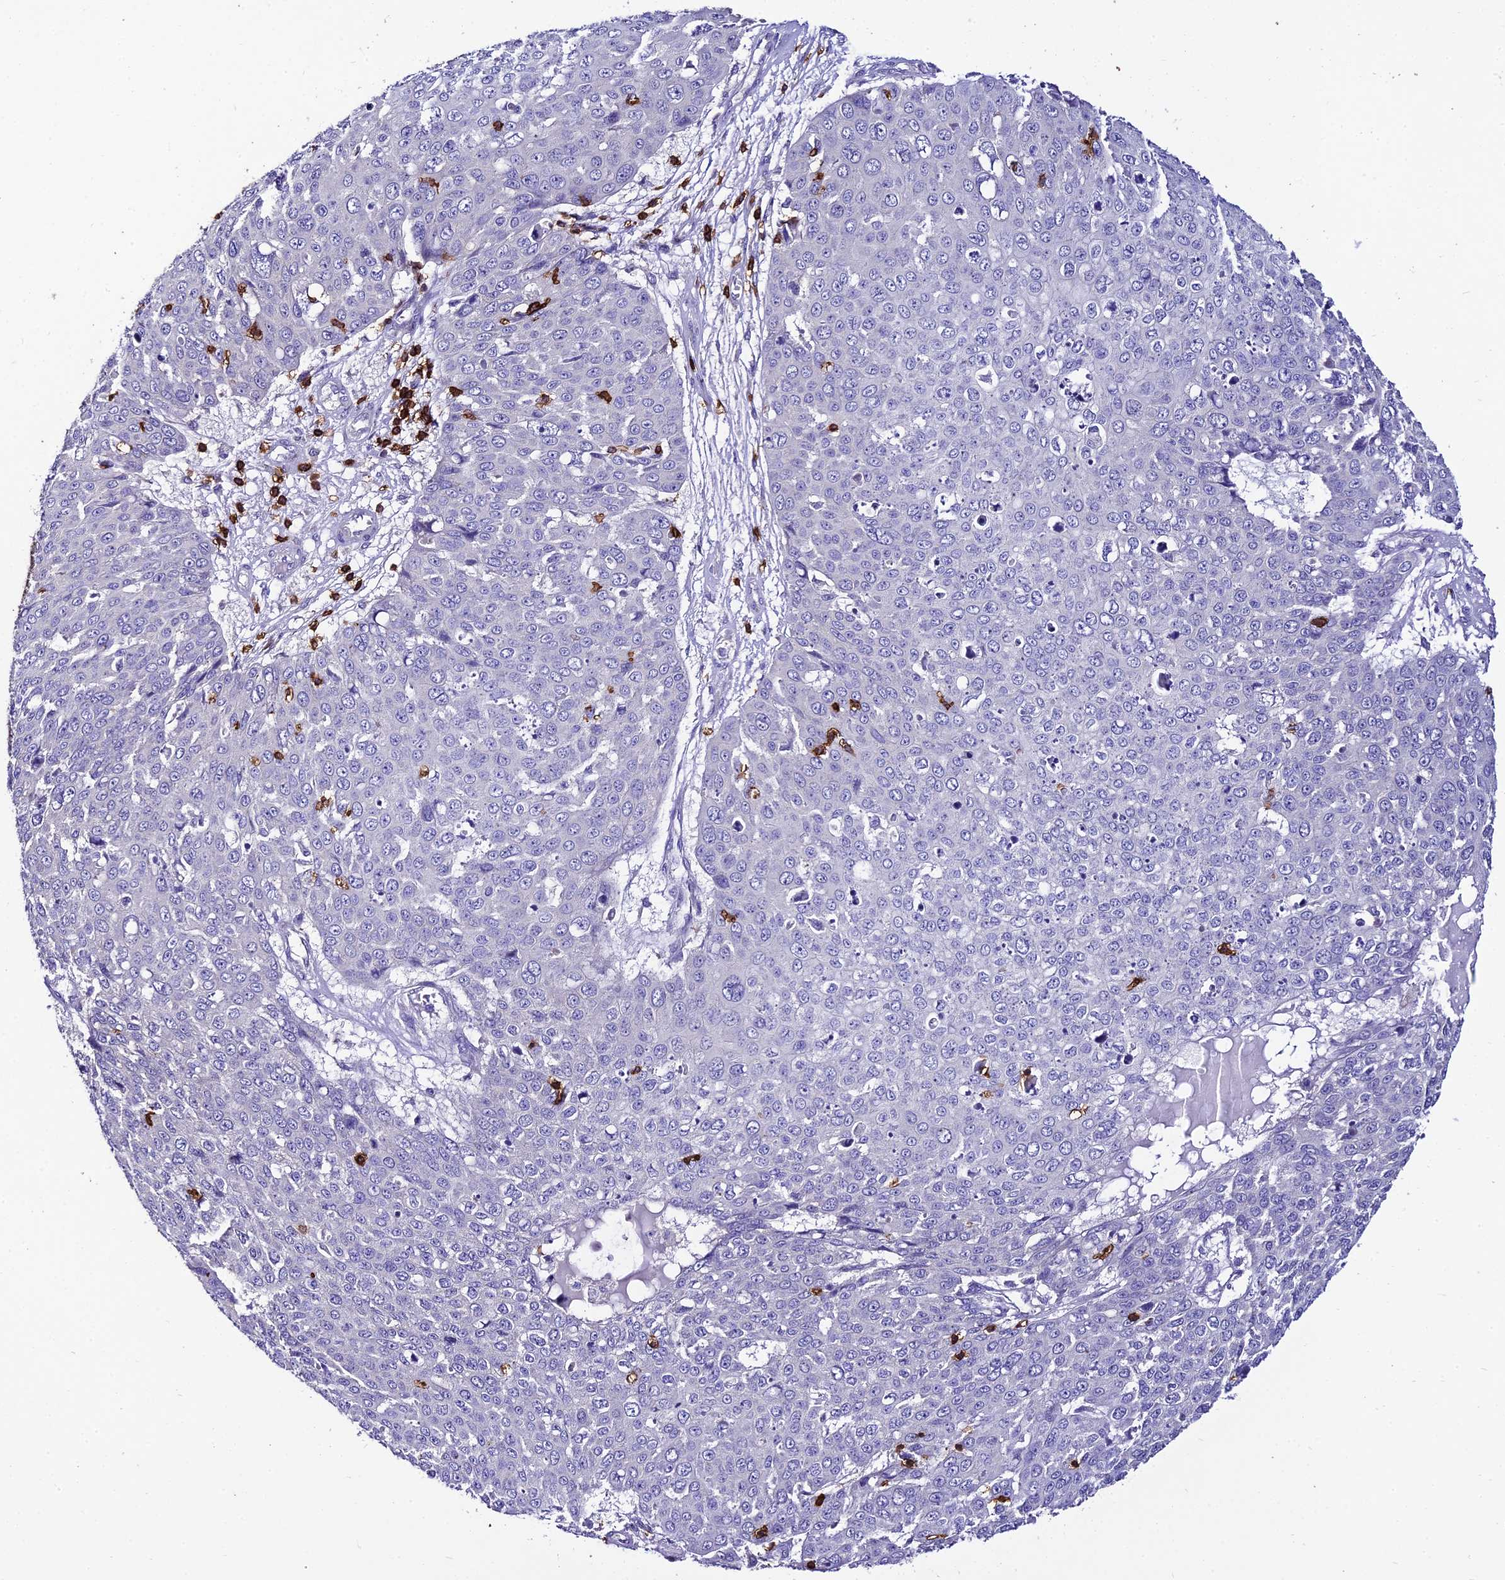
{"staining": {"intensity": "negative", "quantity": "none", "location": "none"}, "tissue": "skin cancer", "cell_type": "Tumor cells", "image_type": "cancer", "snomed": [{"axis": "morphology", "description": "Squamous cell carcinoma, NOS"}, {"axis": "topography", "description": "Skin"}], "caption": "IHC of human skin cancer reveals no expression in tumor cells.", "gene": "PTPRCAP", "patient": {"sex": "male", "age": 71}}